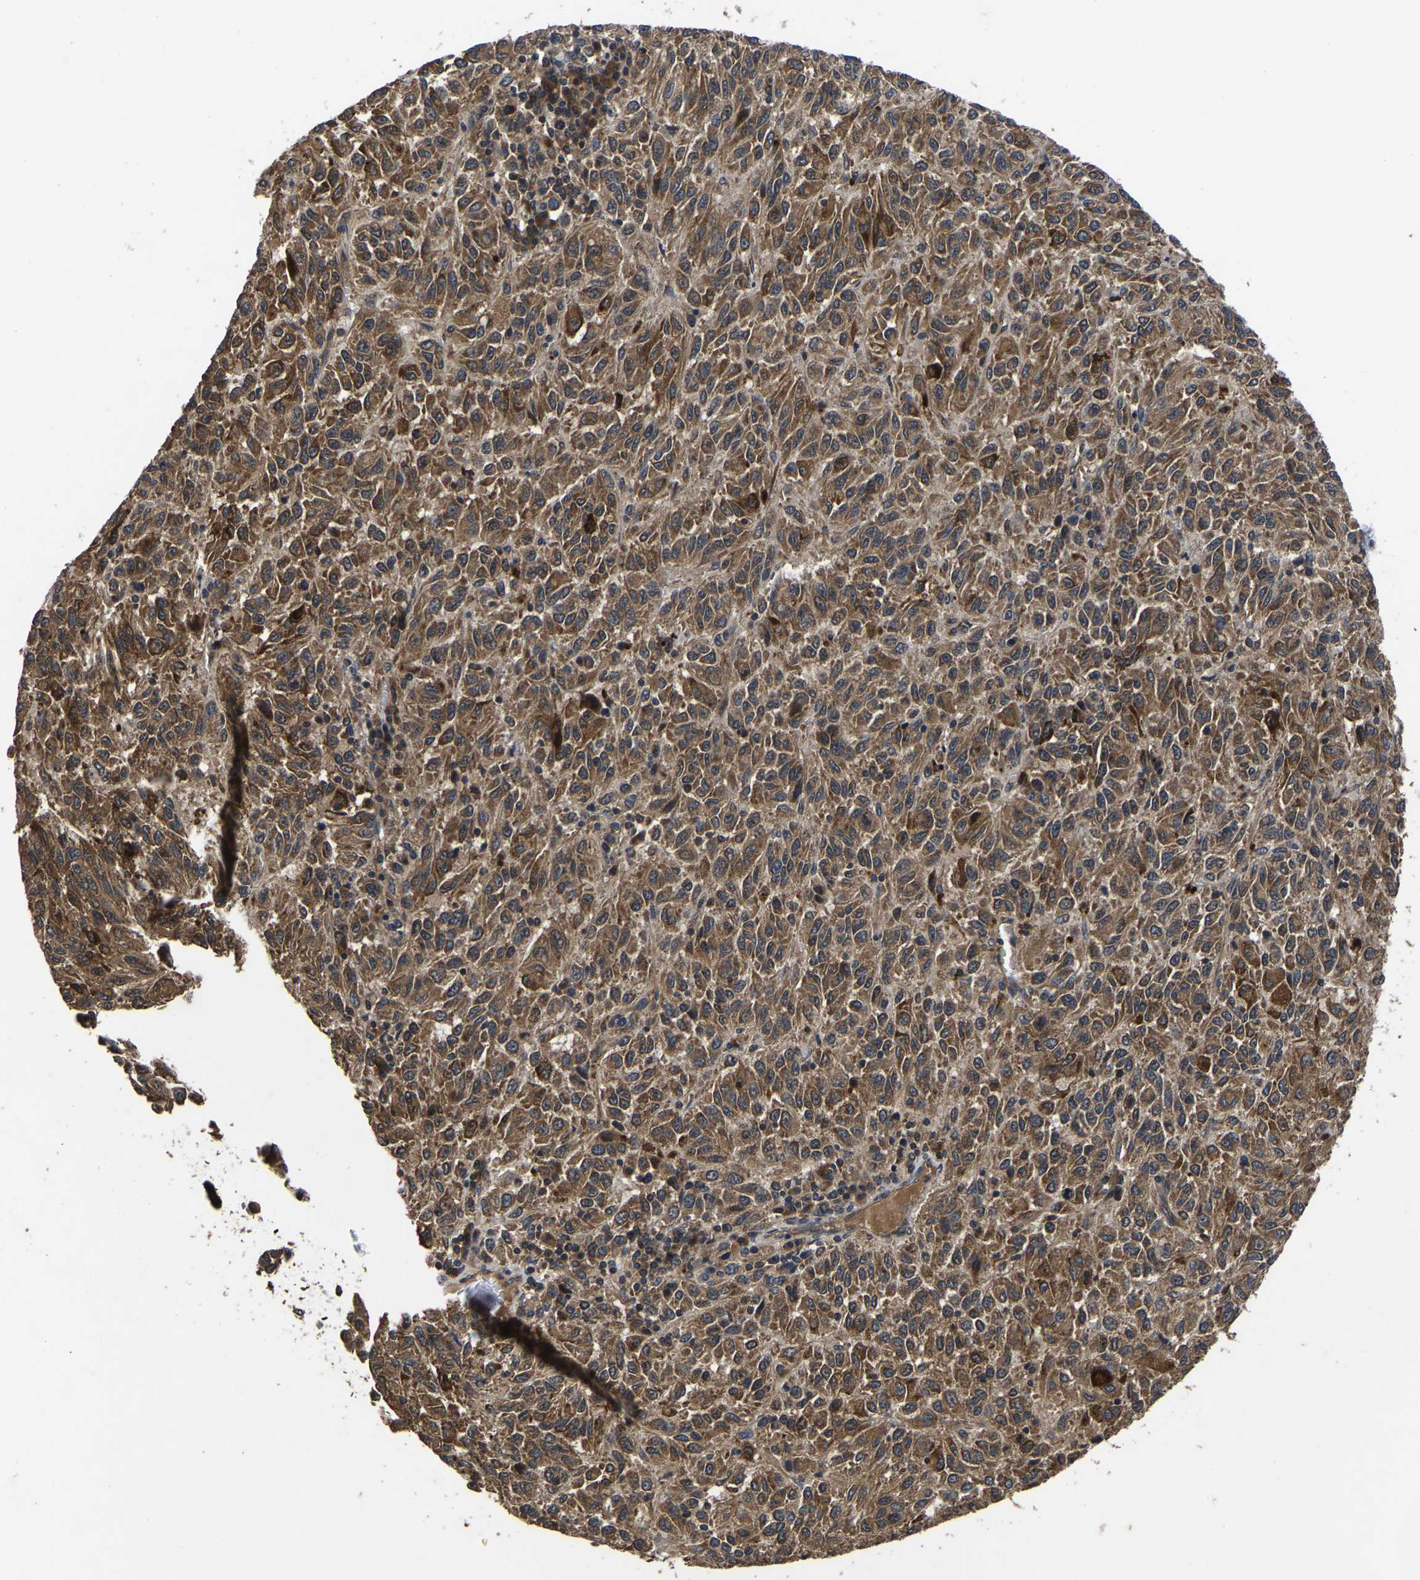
{"staining": {"intensity": "moderate", "quantity": ">75%", "location": "cytoplasmic/membranous"}, "tissue": "melanoma", "cell_type": "Tumor cells", "image_type": "cancer", "snomed": [{"axis": "morphology", "description": "Malignant melanoma, Metastatic site"}, {"axis": "topography", "description": "Lung"}], "caption": "Malignant melanoma (metastatic site) was stained to show a protein in brown. There is medium levels of moderate cytoplasmic/membranous positivity in about >75% of tumor cells.", "gene": "CRYZL1", "patient": {"sex": "male", "age": 64}}